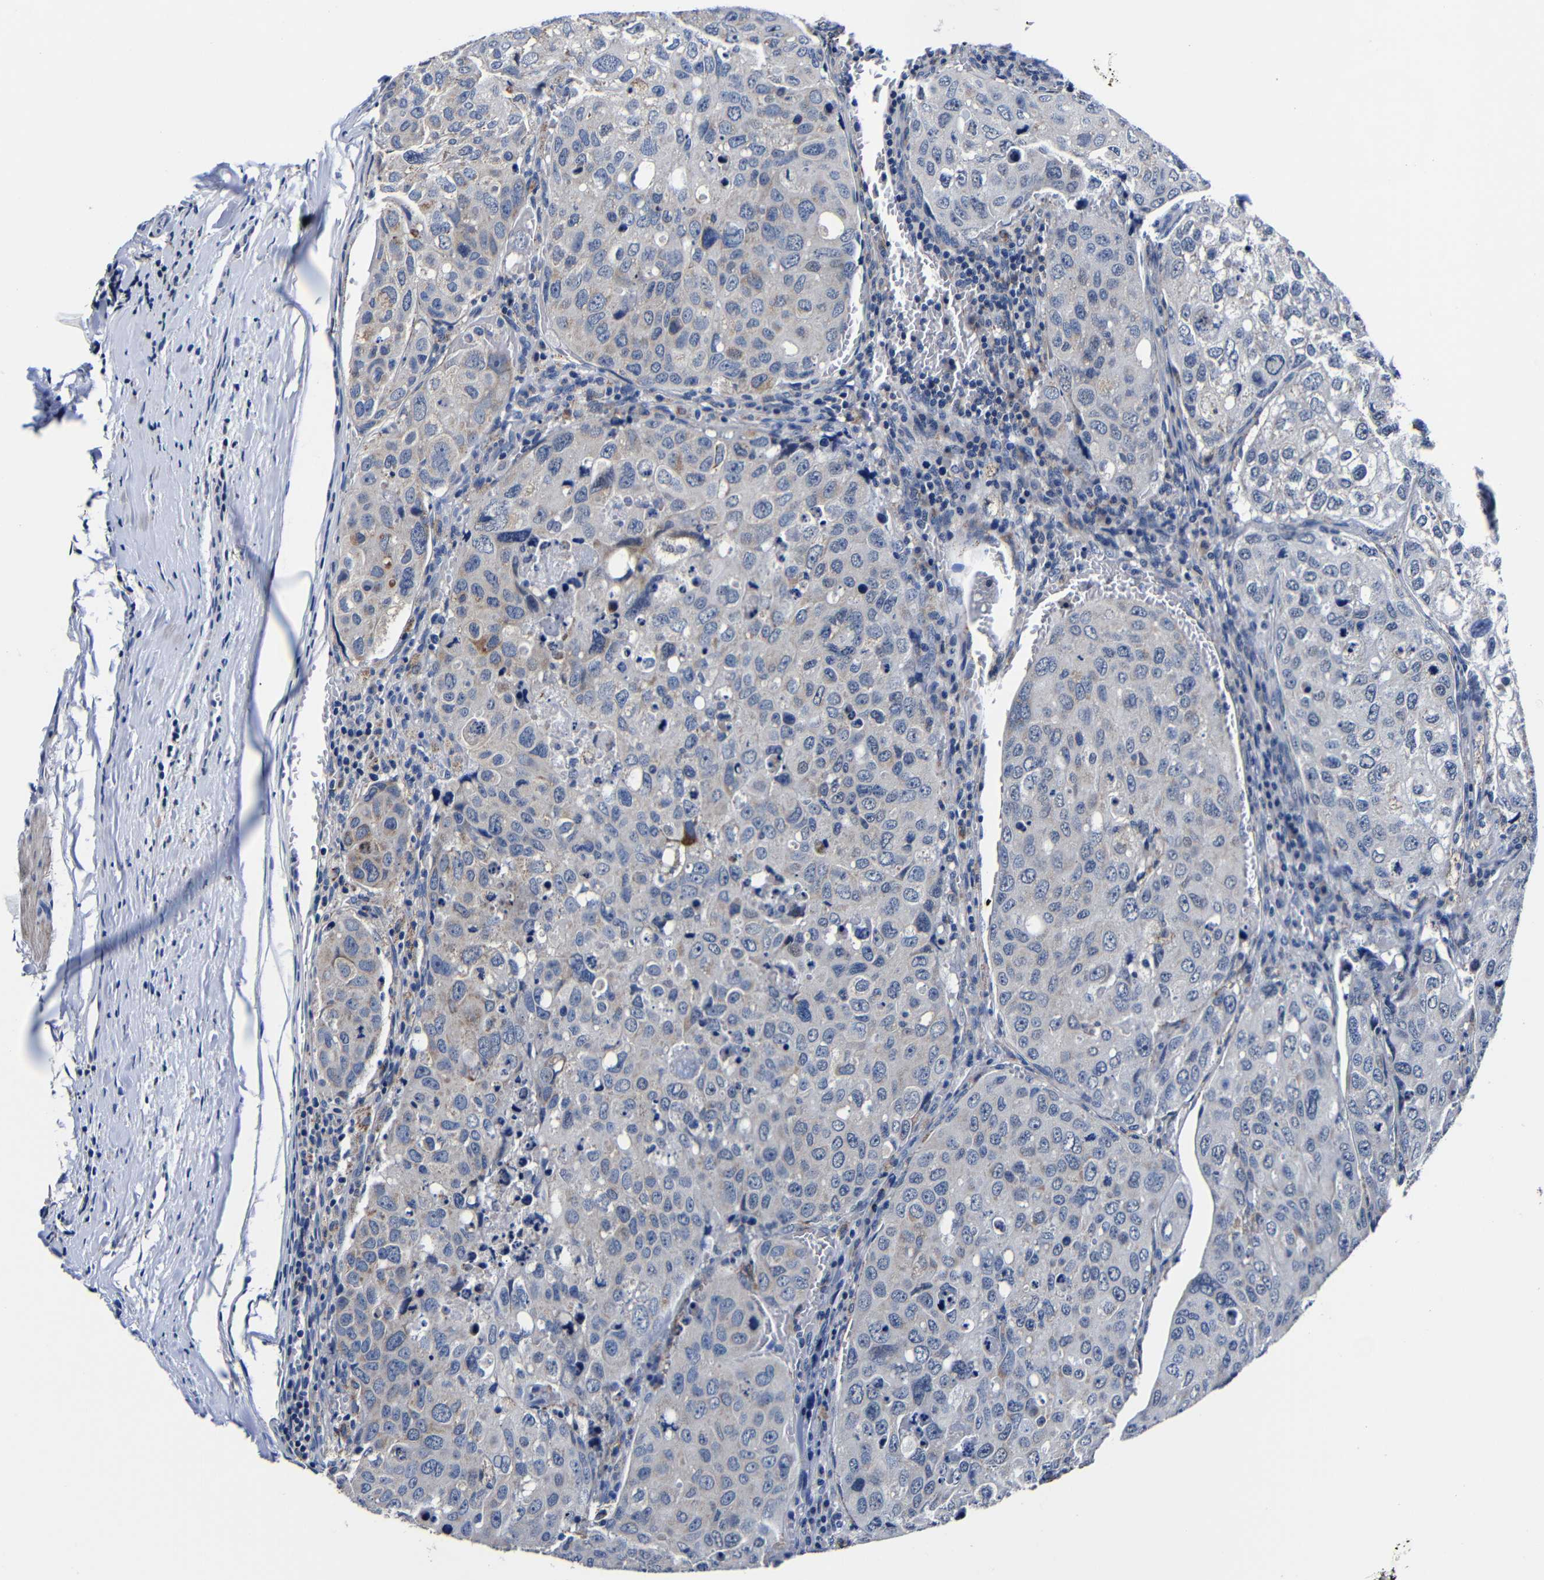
{"staining": {"intensity": "weak", "quantity": "<25%", "location": "cytoplasmic/membranous"}, "tissue": "urothelial cancer", "cell_type": "Tumor cells", "image_type": "cancer", "snomed": [{"axis": "morphology", "description": "Urothelial carcinoma, High grade"}, {"axis": "topography", "description": "Lymph node"}, {"axis": "topography", "description": "Urinary bladder"}], "caption": "A photomicrograph of high-grade urothelial carcinoma stained for a protein exhibits no brown staining in tumor cells.", "gene": "DEPP1", "patient": {"sex": "male", "age": 51}}